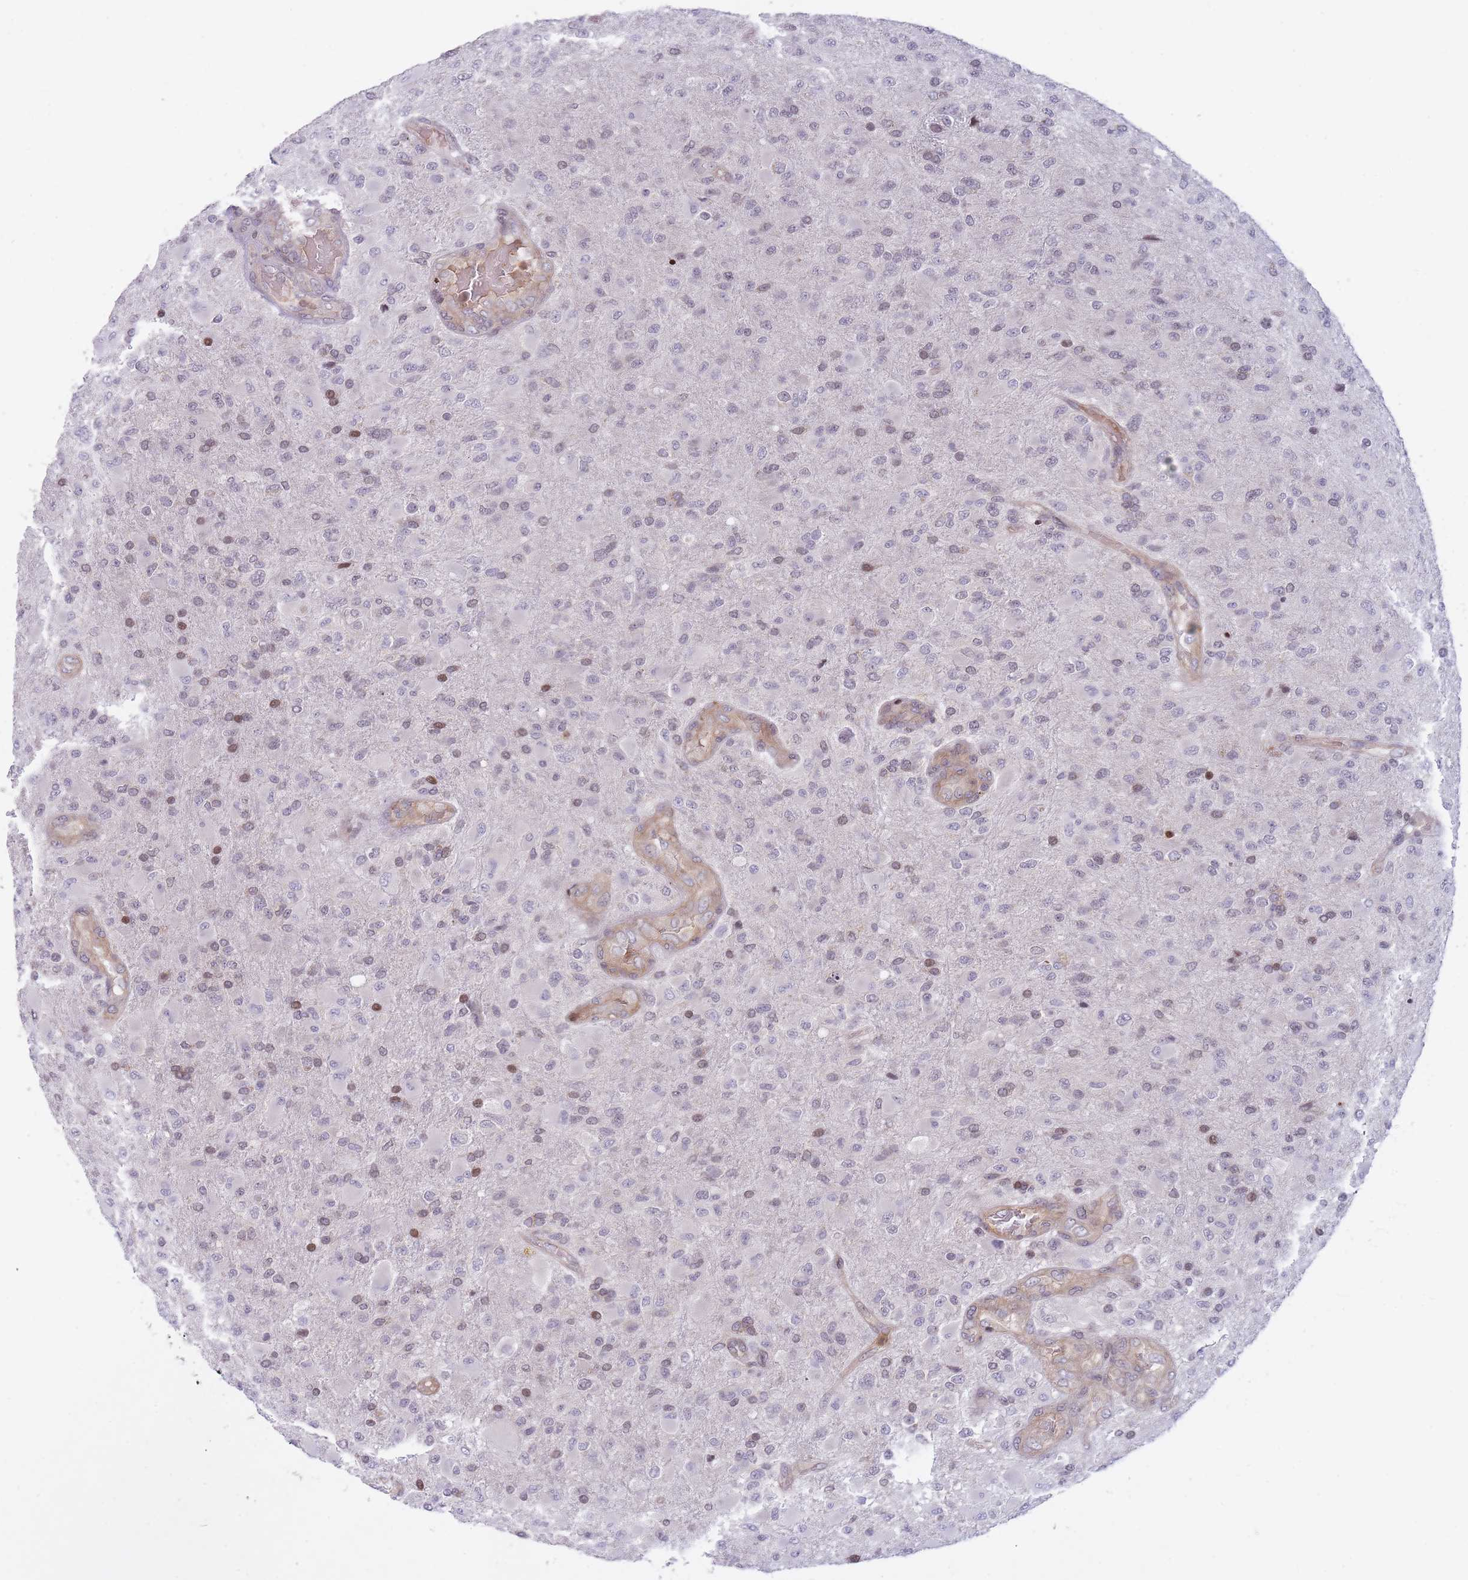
{"staining": {"intensity": "moderate", "quantity": "<25%", "location": "nuclear"}, "tissue": "glioma", "cell_type": "Tumor cells", "image_type": "cancer", "snomed": [{"axis": "morphology", "description": "Glioma, malignant, Low grade"}, {"axis": "topography", "description": "Brain"}], "caption": "The immunohistochemical stain shows moderate nuclear staining in tumor cells of glioma tissue.", "gene": "SLC35F5", "patient": {"sex": "male", "age": 65}}